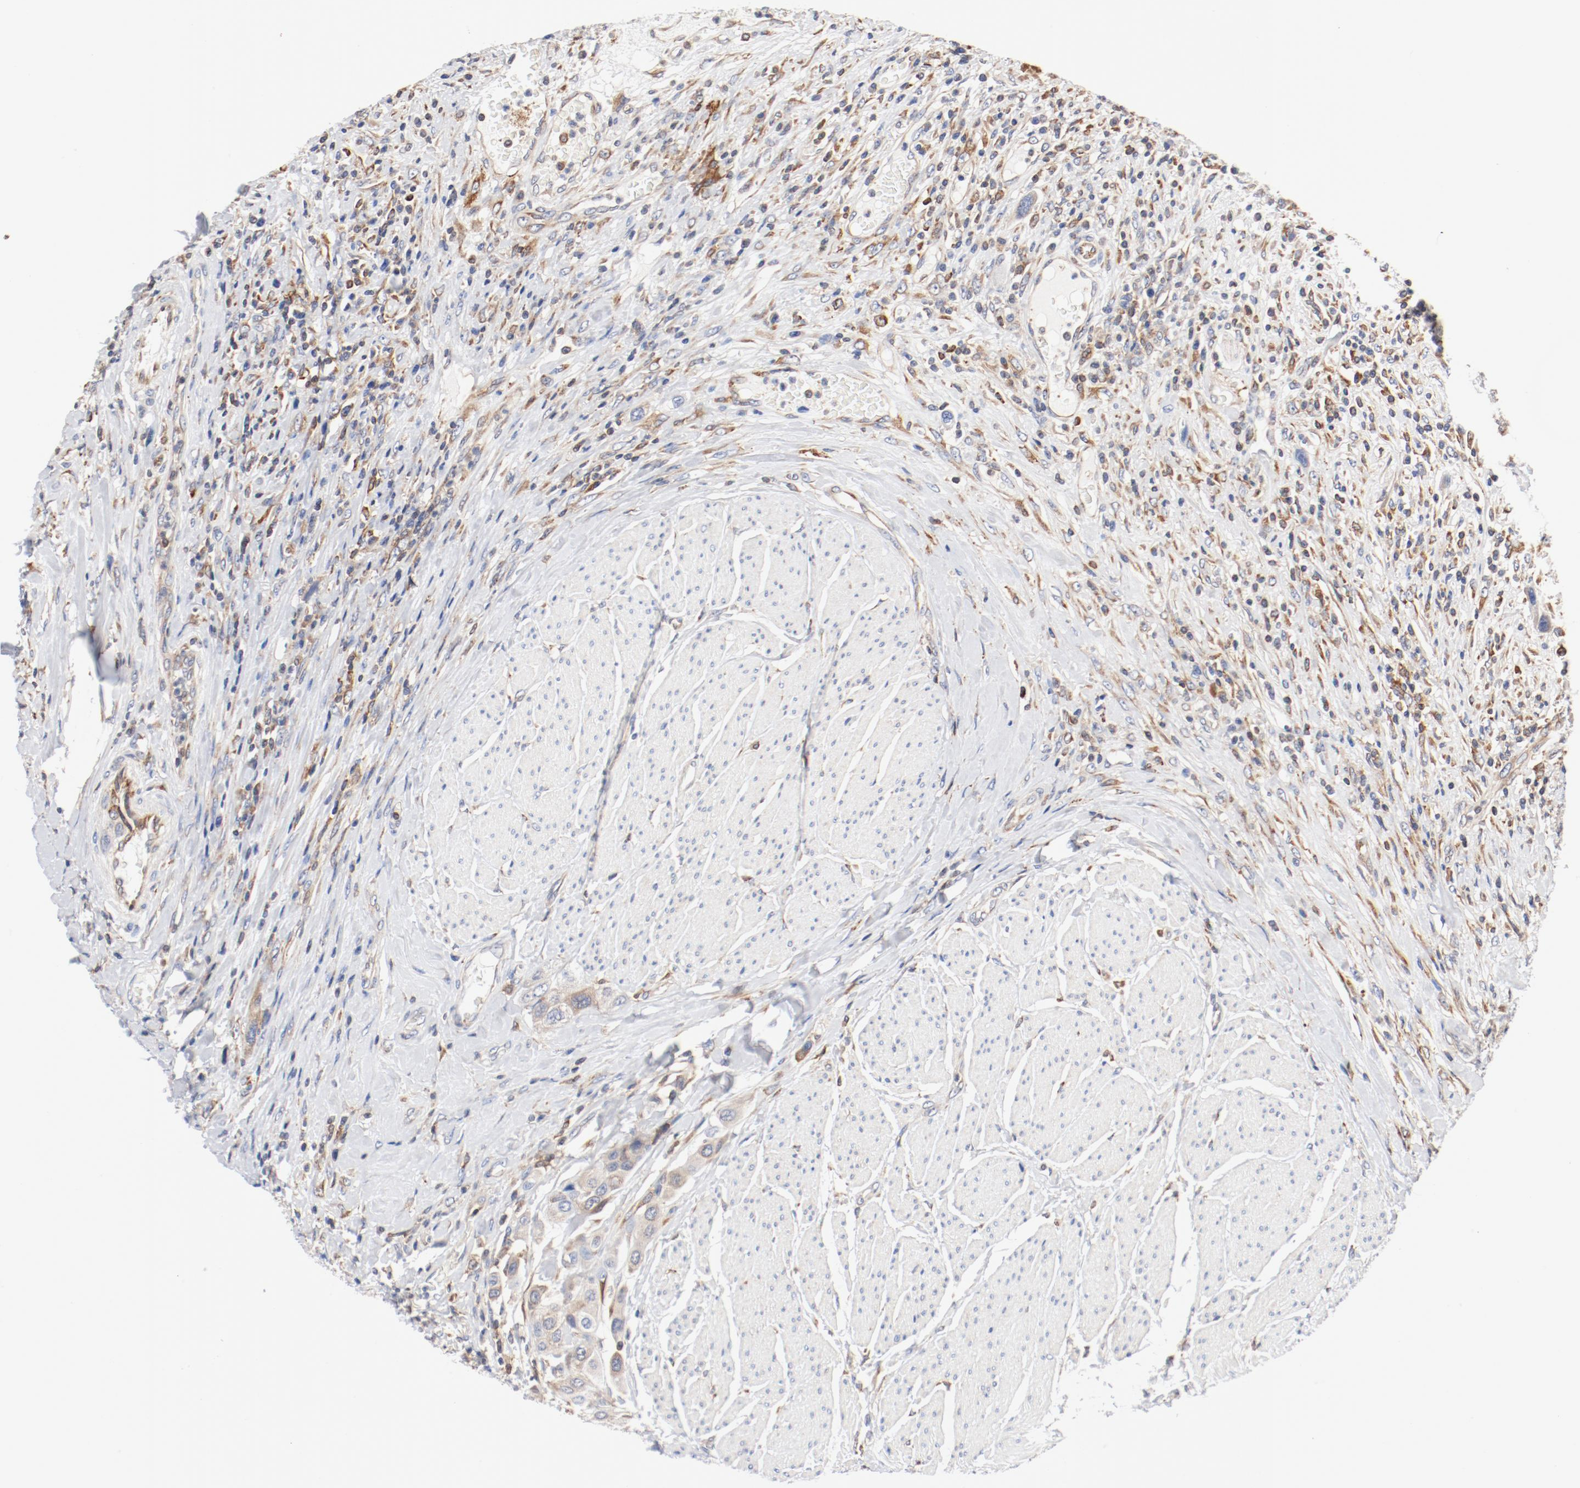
{"staining": {"intensity": "moderate", "quantity": ">75%", "location": "cytoplasmic/membranous"}, "tissue": "urothelial cancer", "cell_type": "Tumor cells", "image_type": "cancer", "snomed": [{"axis": "morphology", "description": "Urothelial carcinoma, High grade"}, {"axis": "topography", "description": "Urinary bladder"}], "caption": "There is medium levels of moderate cytoplasmic/membranous staining in tumor cells of high-grade urothelial carcinoma, as demonstrated by immunohistochemical staining (brown color).", "gene": "PDPK1", "patient": {"sex": "male", "age": 50}}